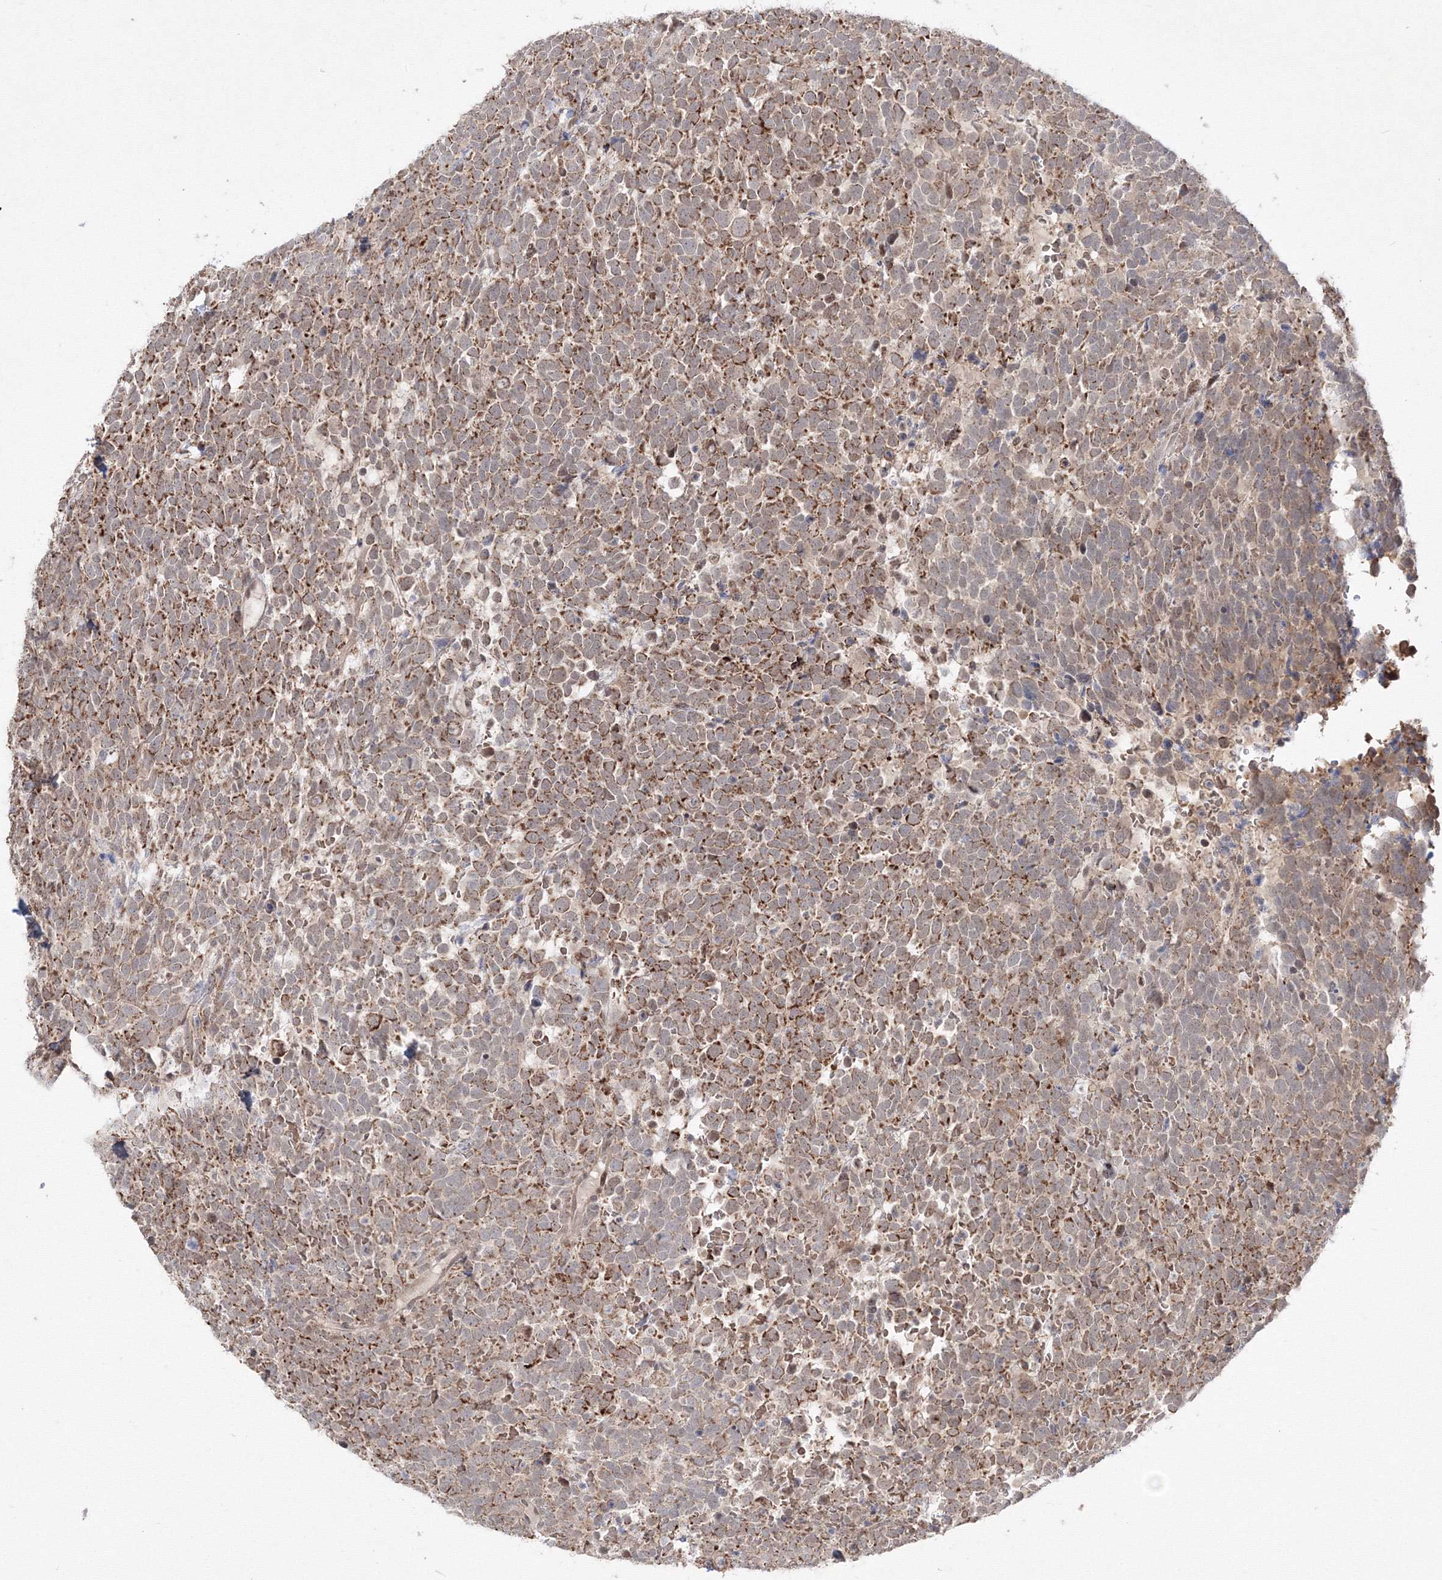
{"staining": {"intensity": "moderate", "quantity": ">75%", "location": "cytoplasmic/membranous"}, "tissue": "urothelial cancer", "cell_type": "Tumor cells", "image_type": "cancer", "snomed": [{"axis": "morphology", "description": "Urothelial carcinoma, High grade"}, {"axis": "topography", "description": "Urinary bladder"}], "caption": "Brown immunohistochemical staining in urothelial cancer shows moderate cytoplasmic/membranous positivity in about >75% of tumor cells.", "gene": "COPS4", "patient": {"sex": "female", "age": 82}}